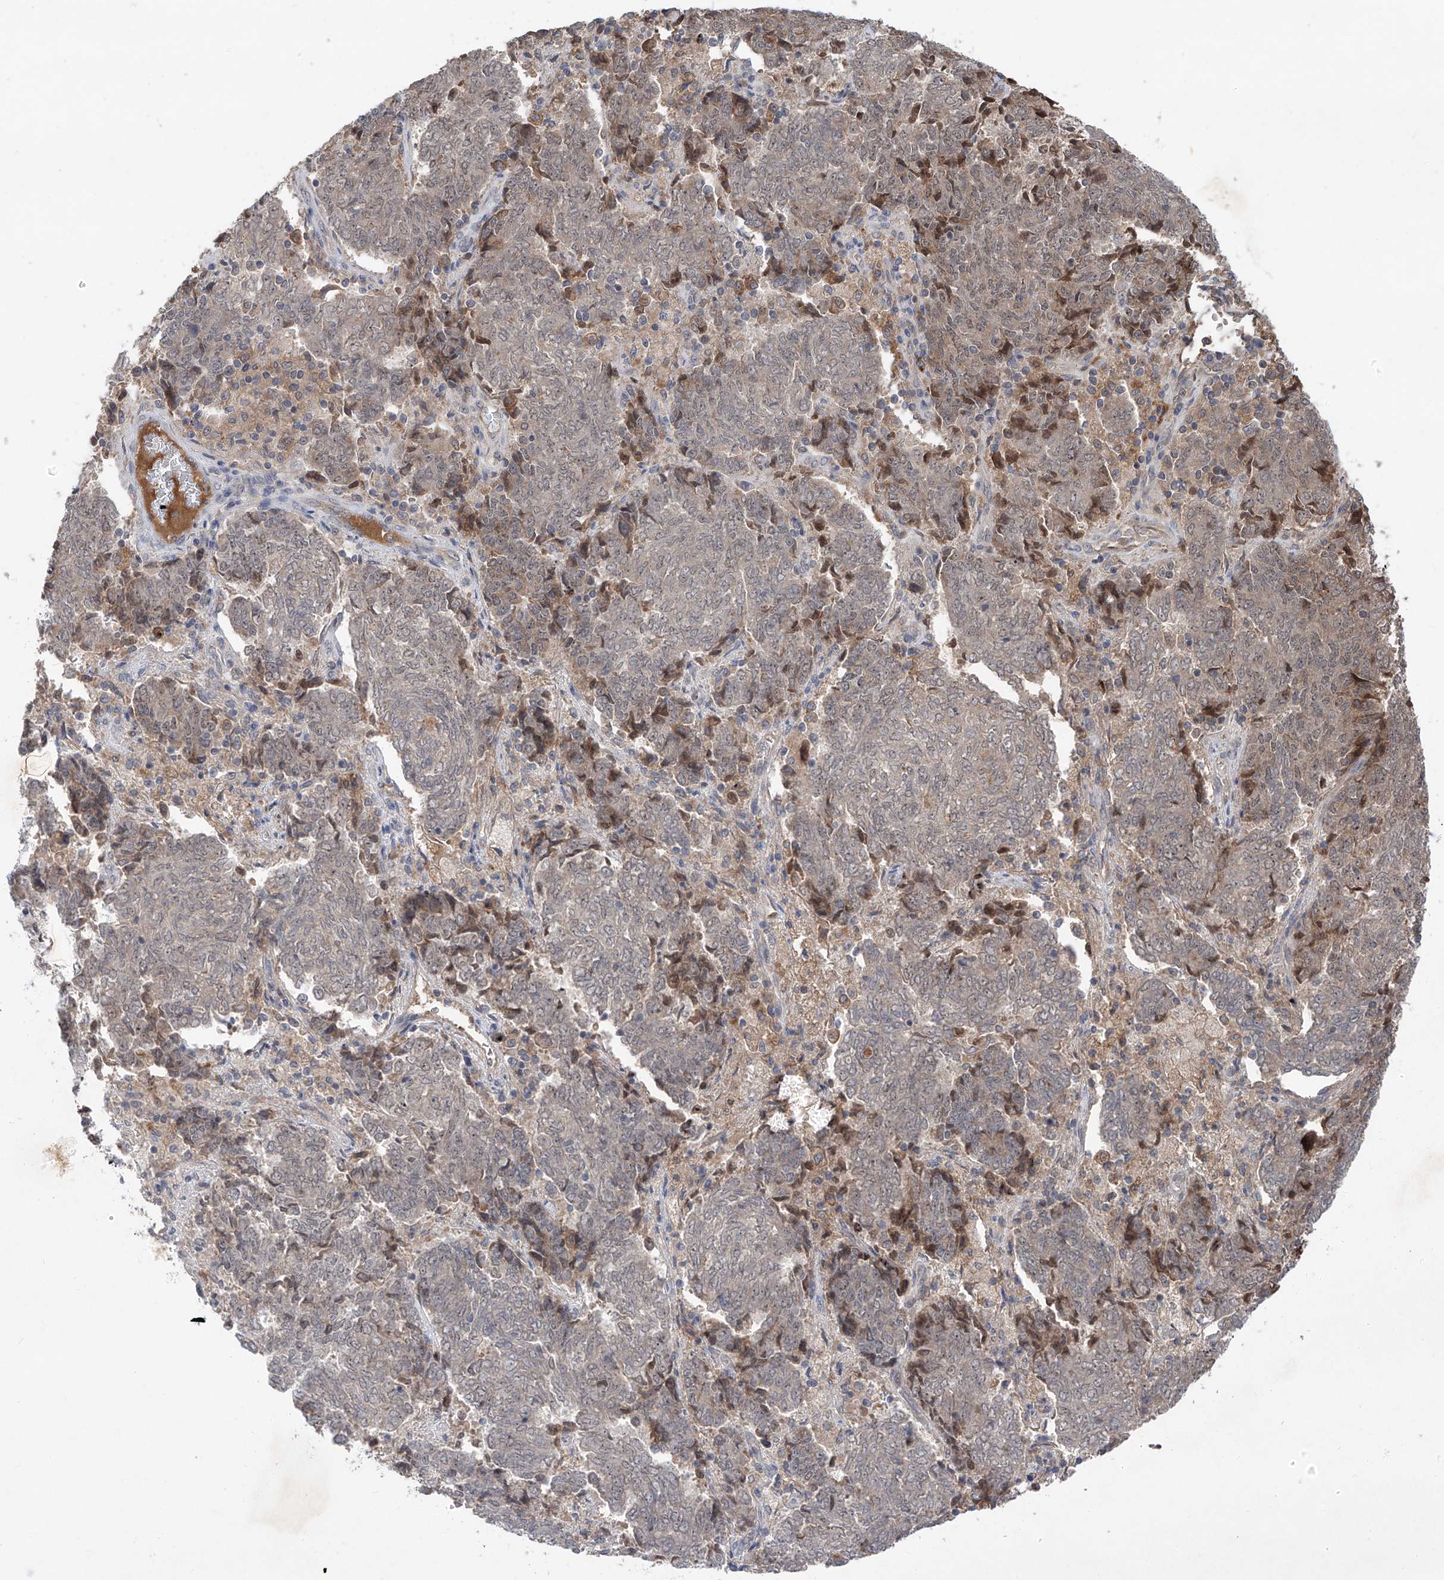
{"staining": {"intensity": "weak", "quantity": "25%-75%", "location": "cytoplasmic/membranous"}, "tissue": "endometrial cancer", "cell_type": "Tumor cells", "image_type": "cancer", "snomed": [{"axis": "morphology", "description": "Adenocarcinoma, NOS"}, {"axis": "topography", "description": "Endometrium"}], "caption": "Tumor cells exhibit low levels of weak cytoplasmic/membranous expression in approximately 25%-75% of cells in adenocarcinoma (endometrial). The protein of interest is stained brown, and the nuclei are stained in blue (DAB IHC with brightfield microscopy, high magnification).", "gene": "FAM135A", "patient": {"sex": "female", "age": 80}}